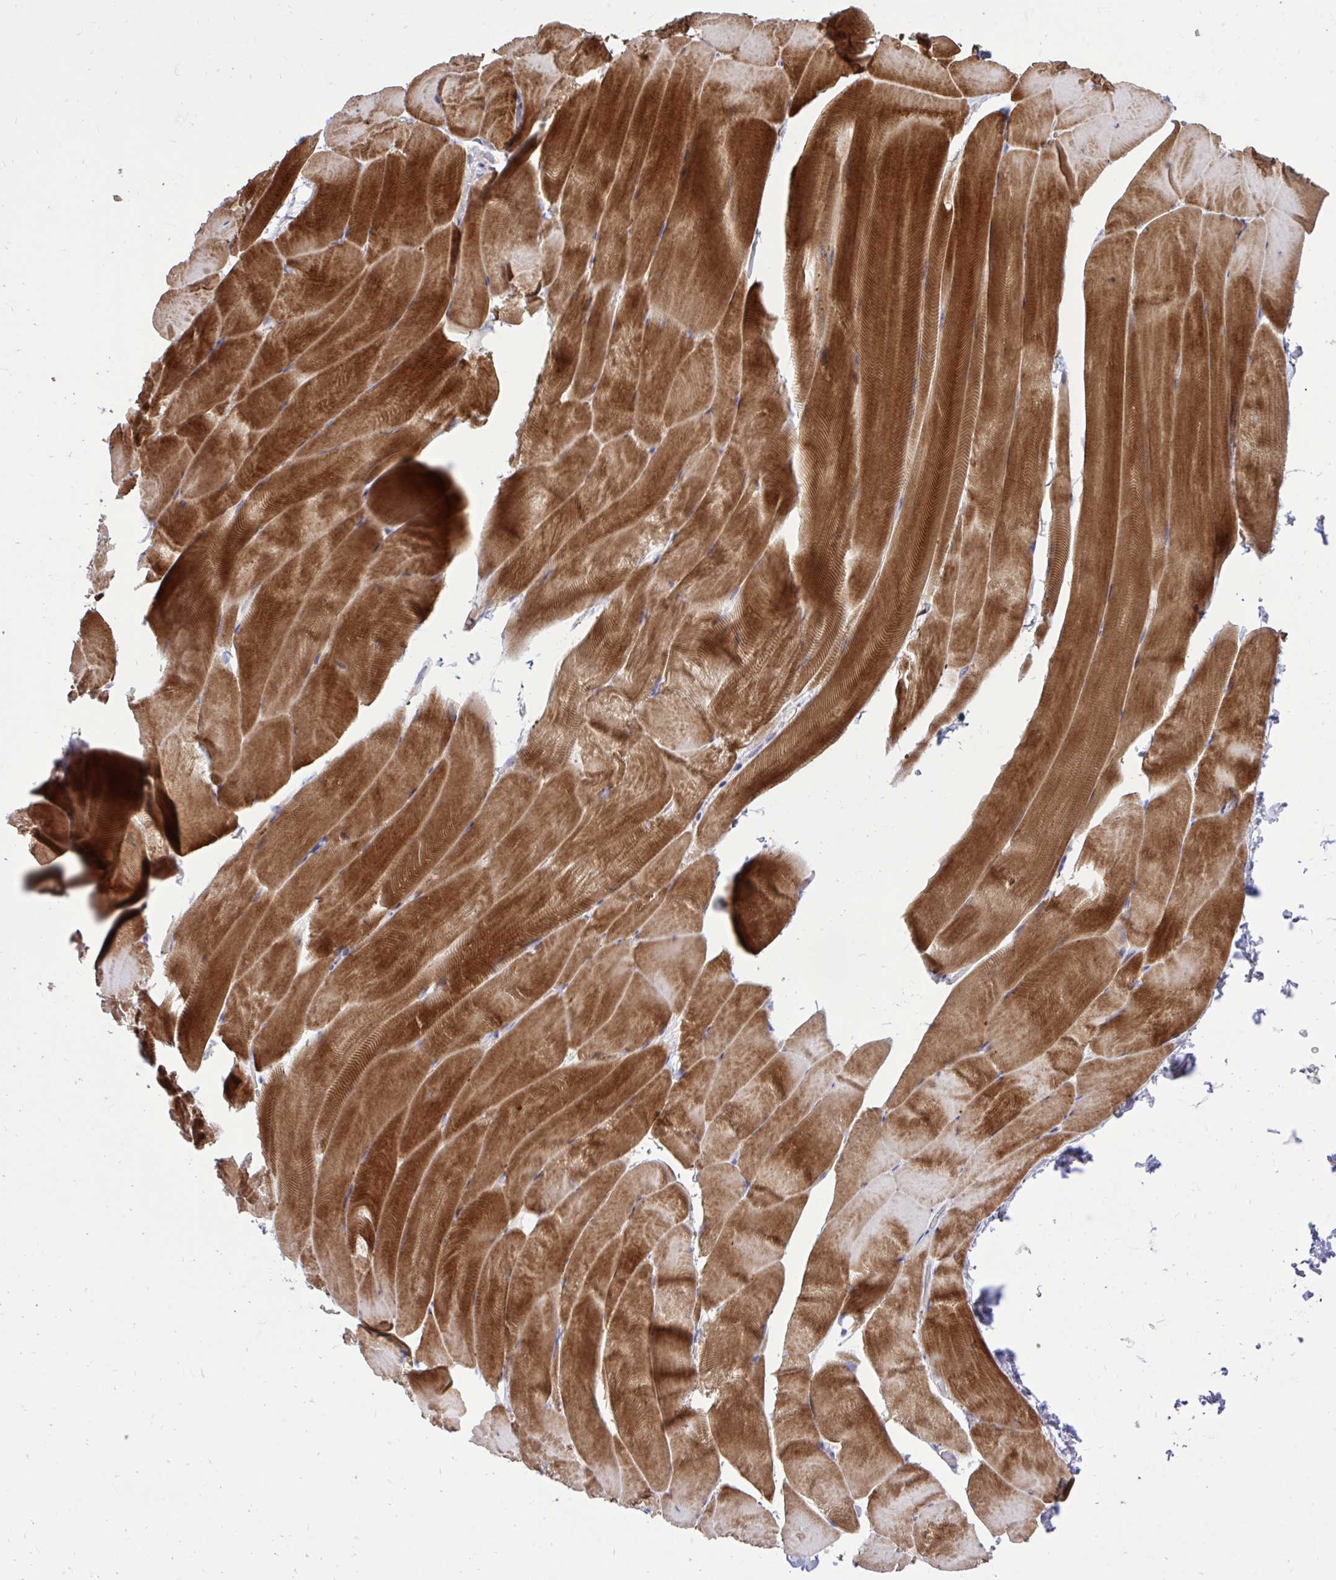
{"staining": {"intensity": "strong", "quantity": ">75%", "location": "cytoplasmic/membranous"}, "tissue": "skeletal muscle", "cell_type": "Myocytes", "image_type": "normal", "snomed": [{"axis": "morphology", "description": "Normal tissue, NOS"}, {"axis": "topography", "description": "Skeletal muscle"}], "caption": "Protein staining displays strong cytoplasmic/membranous staining in approximately >75% of myocytes in unremarkable skeletal muscle.", "gene": "IGFL2", "patient": {"sex": "female", "age": 64}}